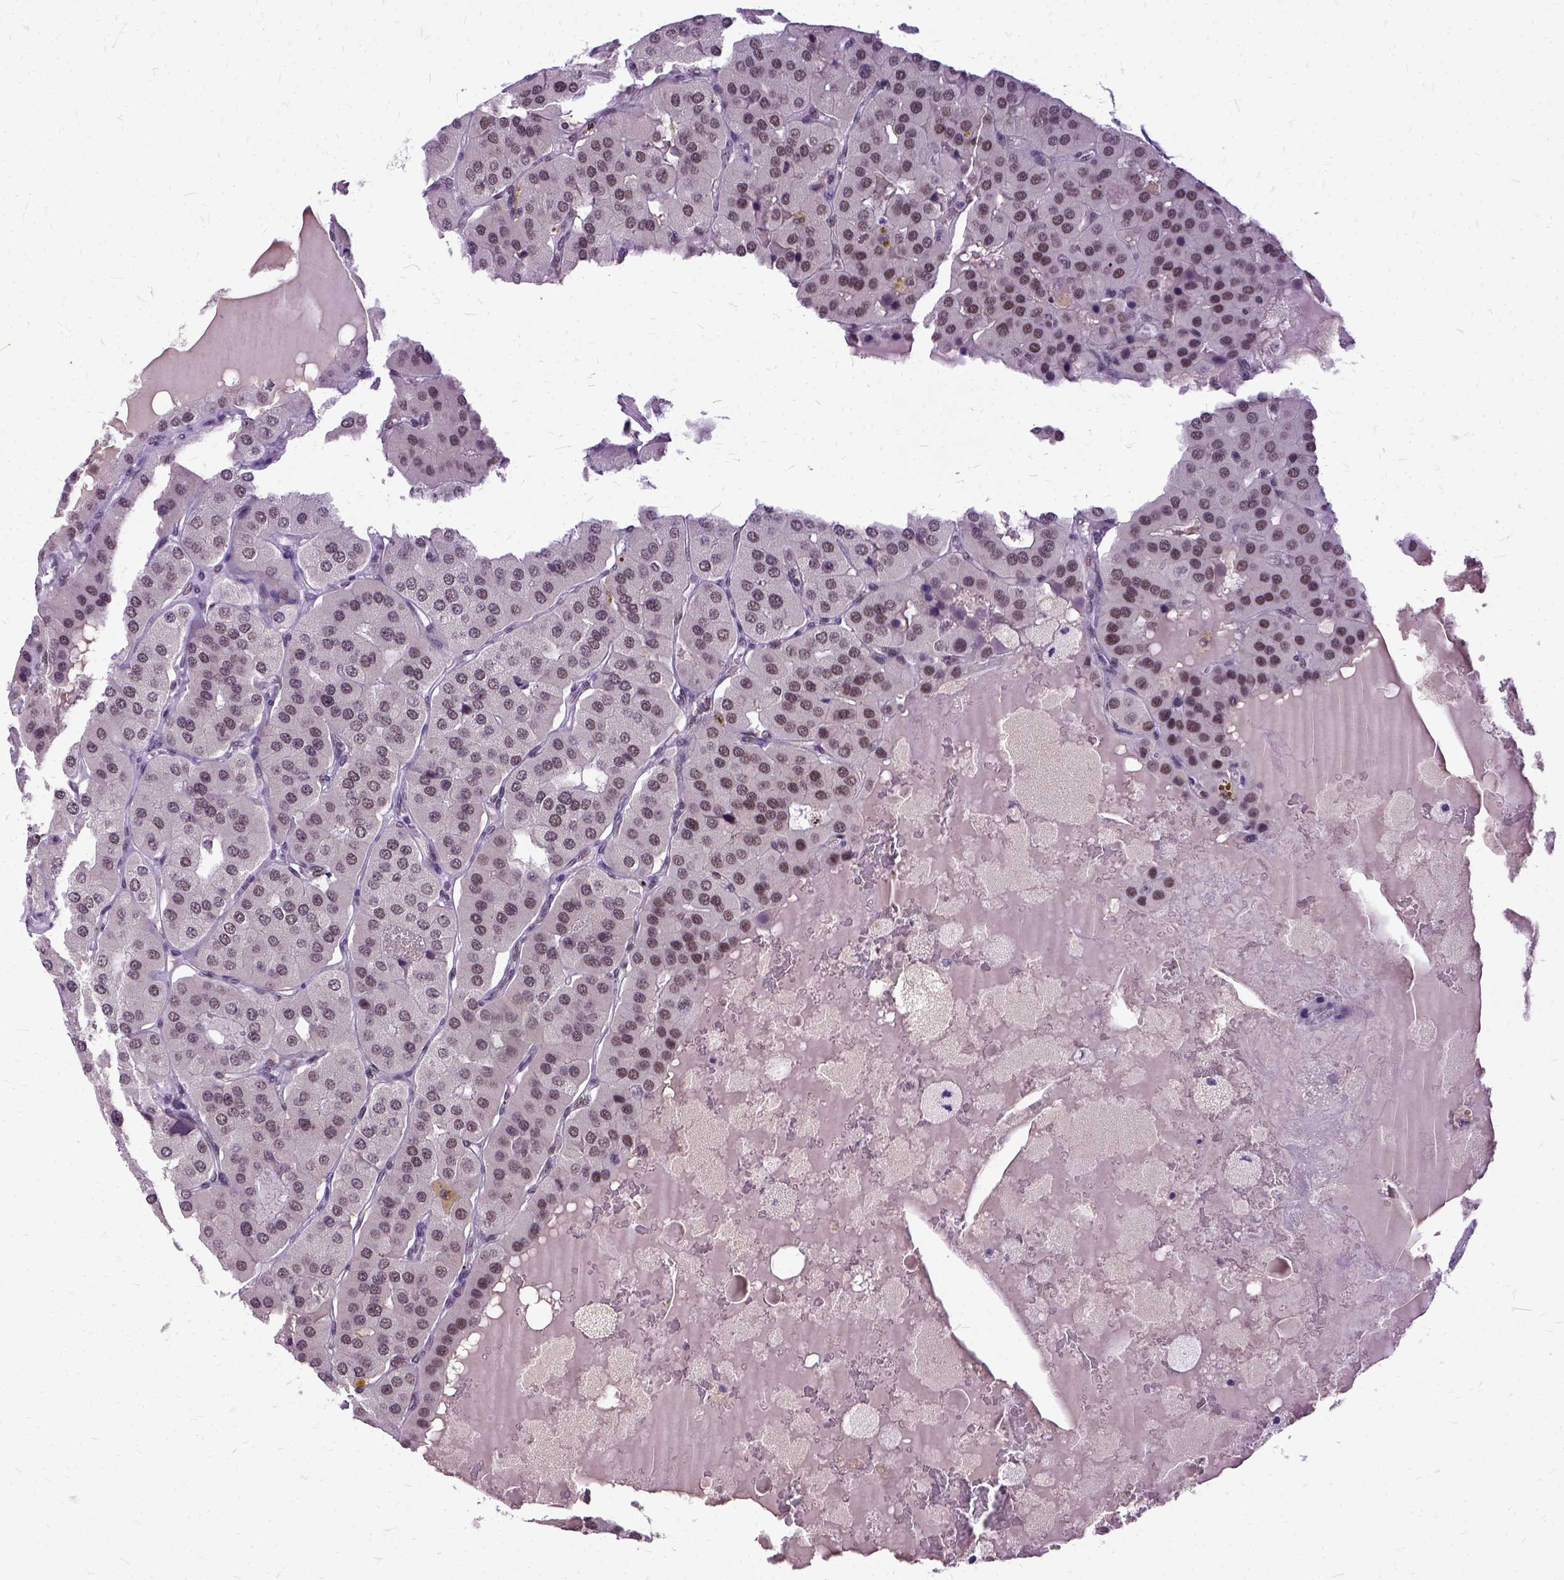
{"staining": {"intensity": "moderate", "quantity": "<25%", "location": "nuclear"}, "tissue": "parathyroid gland", "cell_type": "Glandular cells", "image_type": "normal", "snomed": [{"axis": "morphology", "description": "Normal tissue, NOS"}, {"axis": "morphology", "description": "Adenoma, NOS"}, {"axis": "topography", "description": "Parathyroid gland"}], "caption": "Protein staining shows moderate nuclear staining in about <25% of glandular cells in benign parathyroid gland. (Stains: DAB in brown, nuclei in blue, Microscopy: brightfield microscopy at high magnification).", "gene": "SETD1A", "patient": {"sex": "female", "age": 86}}